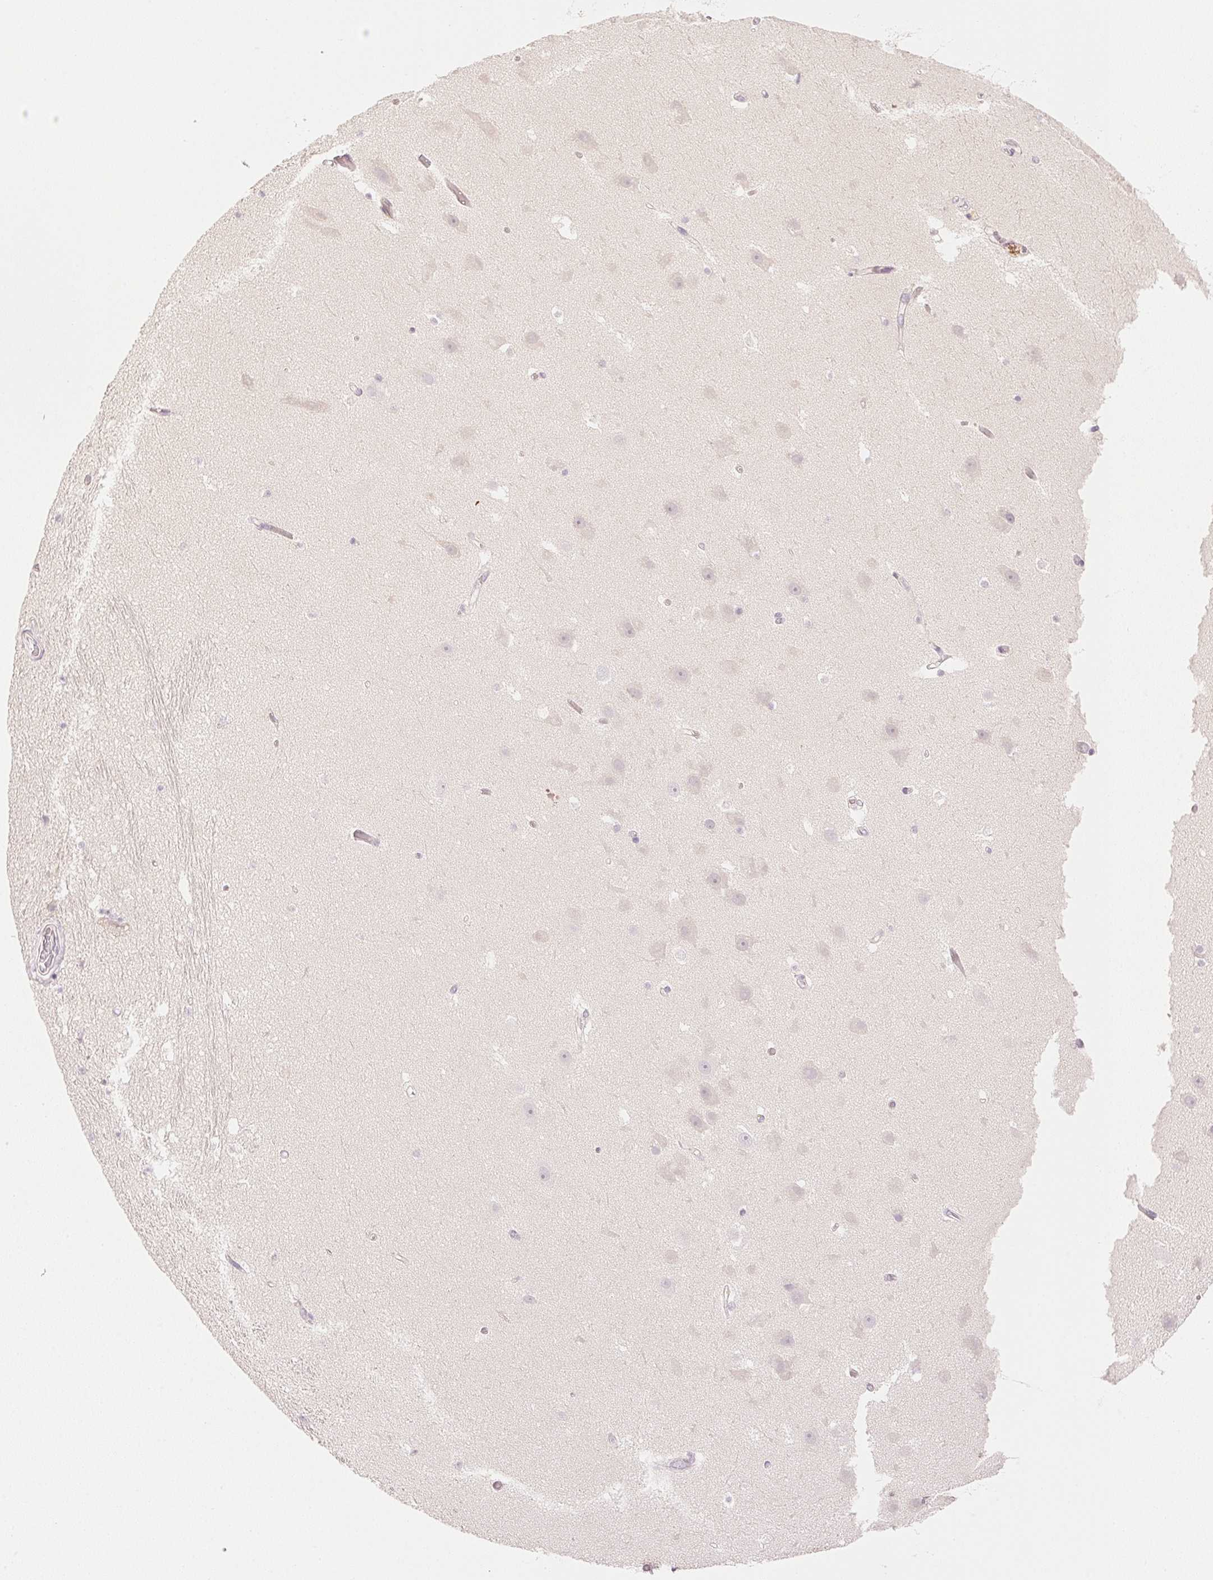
{"staining": {"intensity": "negative", "quantity": "none", "location": "none"}, "tissue": "hippocampus", "cell_type": "Glial cells", "image_type": "normal", "snomed": [{"axis": "morphology", "description": "Normal tissue, NOS"}, {"axis": "topography", "description": "Hippocampus"}], "caption": "Micrograph shows no protein positivity in glial cells of benign hippocampus. (DAB (3,3'-diaminobenzidine) immunohistochemistry (IHC) with hematoxylin counter stain).", "gene": "RMDN2", "patient": {"sex": "male", "age": 26}}